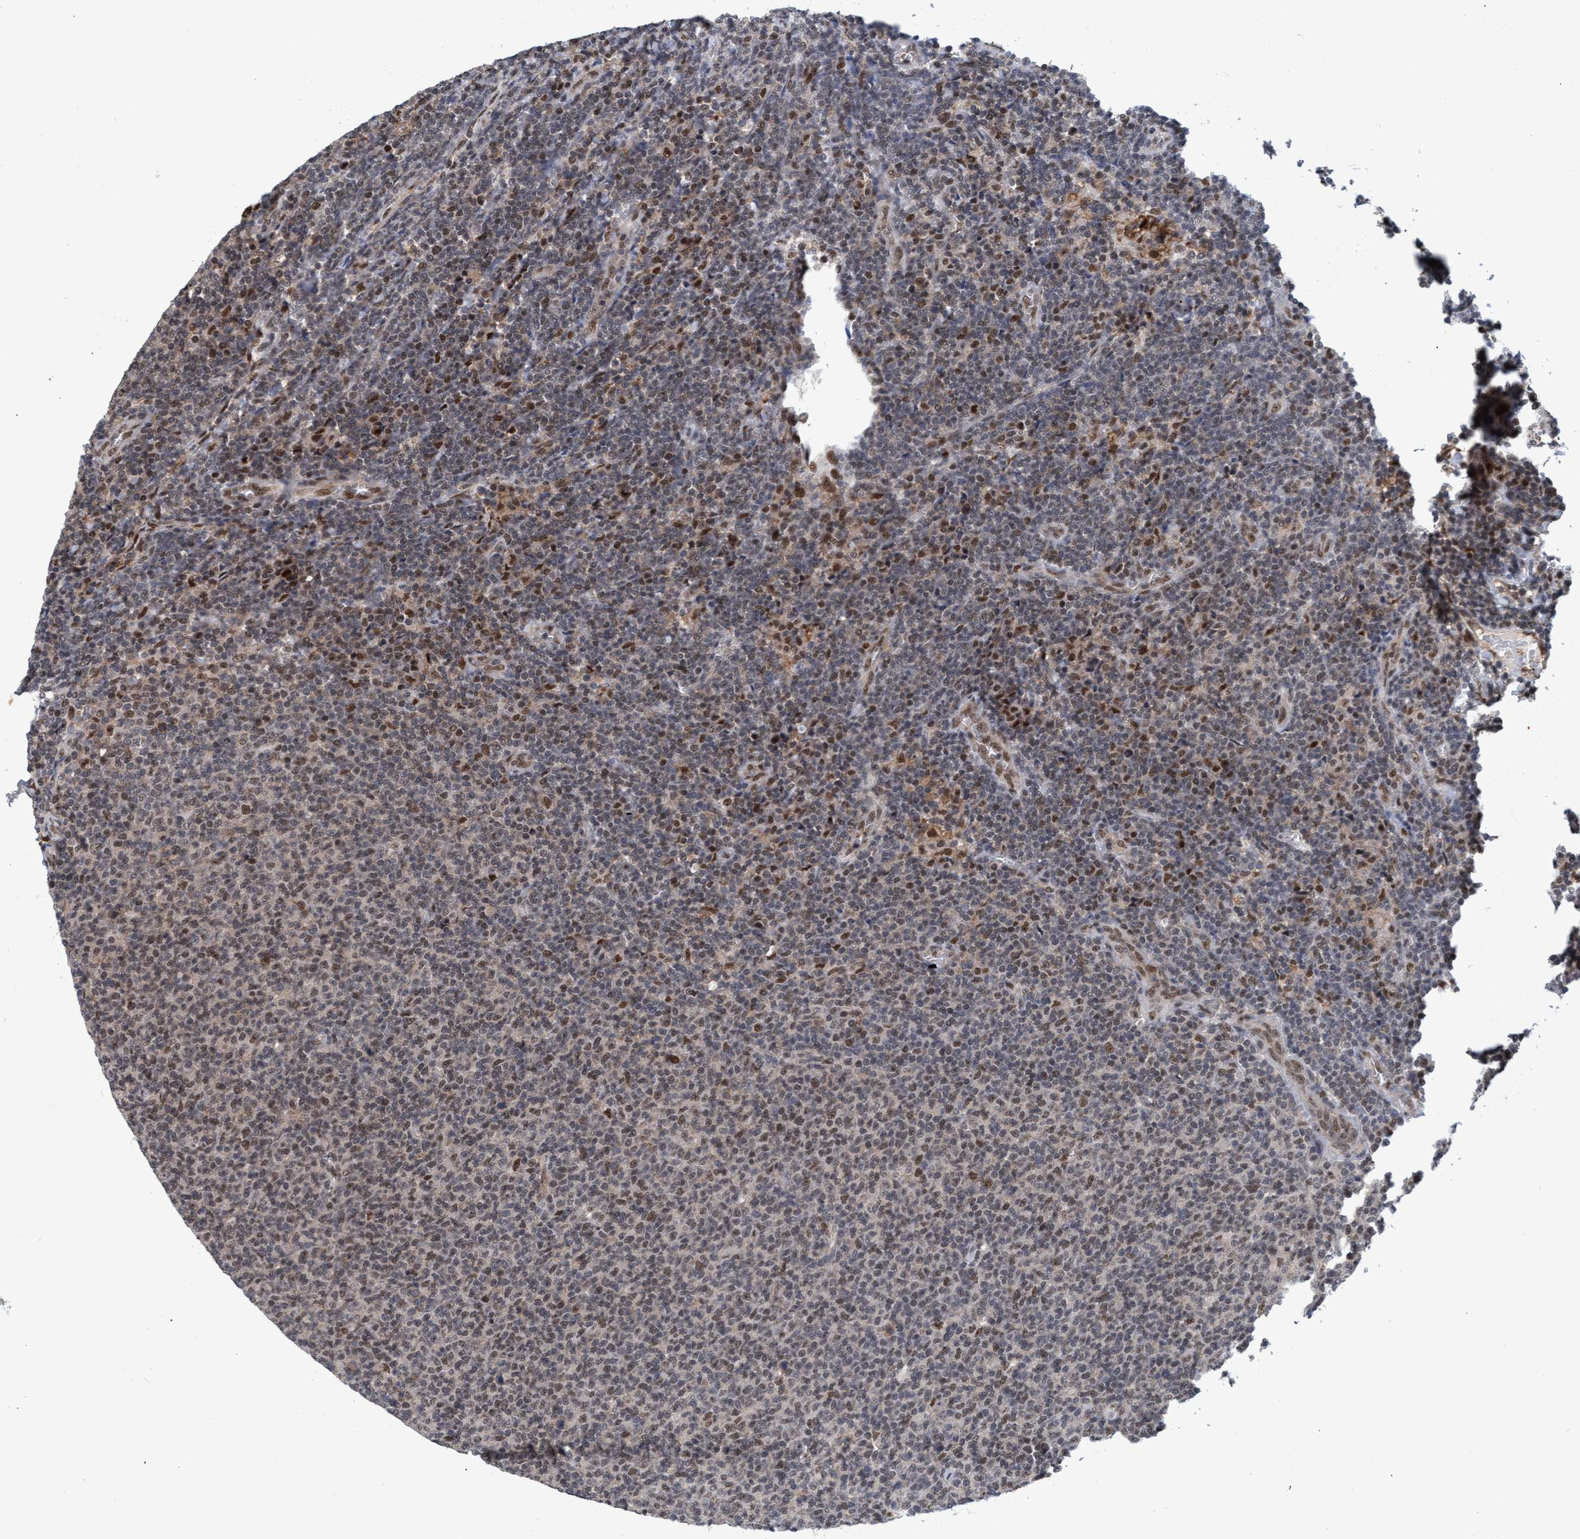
{"staining": {"intensity": "weak", "quantity": ">75%", "location": "nuclear"}, "tissue": "lymphoma", "cell_type": "Tumor cells", "image_type": "cancer", "snomed": [{"axis": "morphology", "description": "Malignant lymphoma, non-Hodgkin's type, Low grade"}, {"axis": "topography", "description": "Lymph node"}], "caption": "High-power microscopy captured an immunohistochemistry (IHC) micrograph of malignant lymphoma, non-Hodgkin's type (low-grade), revealing weak nuclear staining in approximately >75% of tumor cells. The protein is shown in brown color, while the nuclei are stained blue.", "gene": "GTF2F1", "patient": {"sex": "male", "age": 66}}